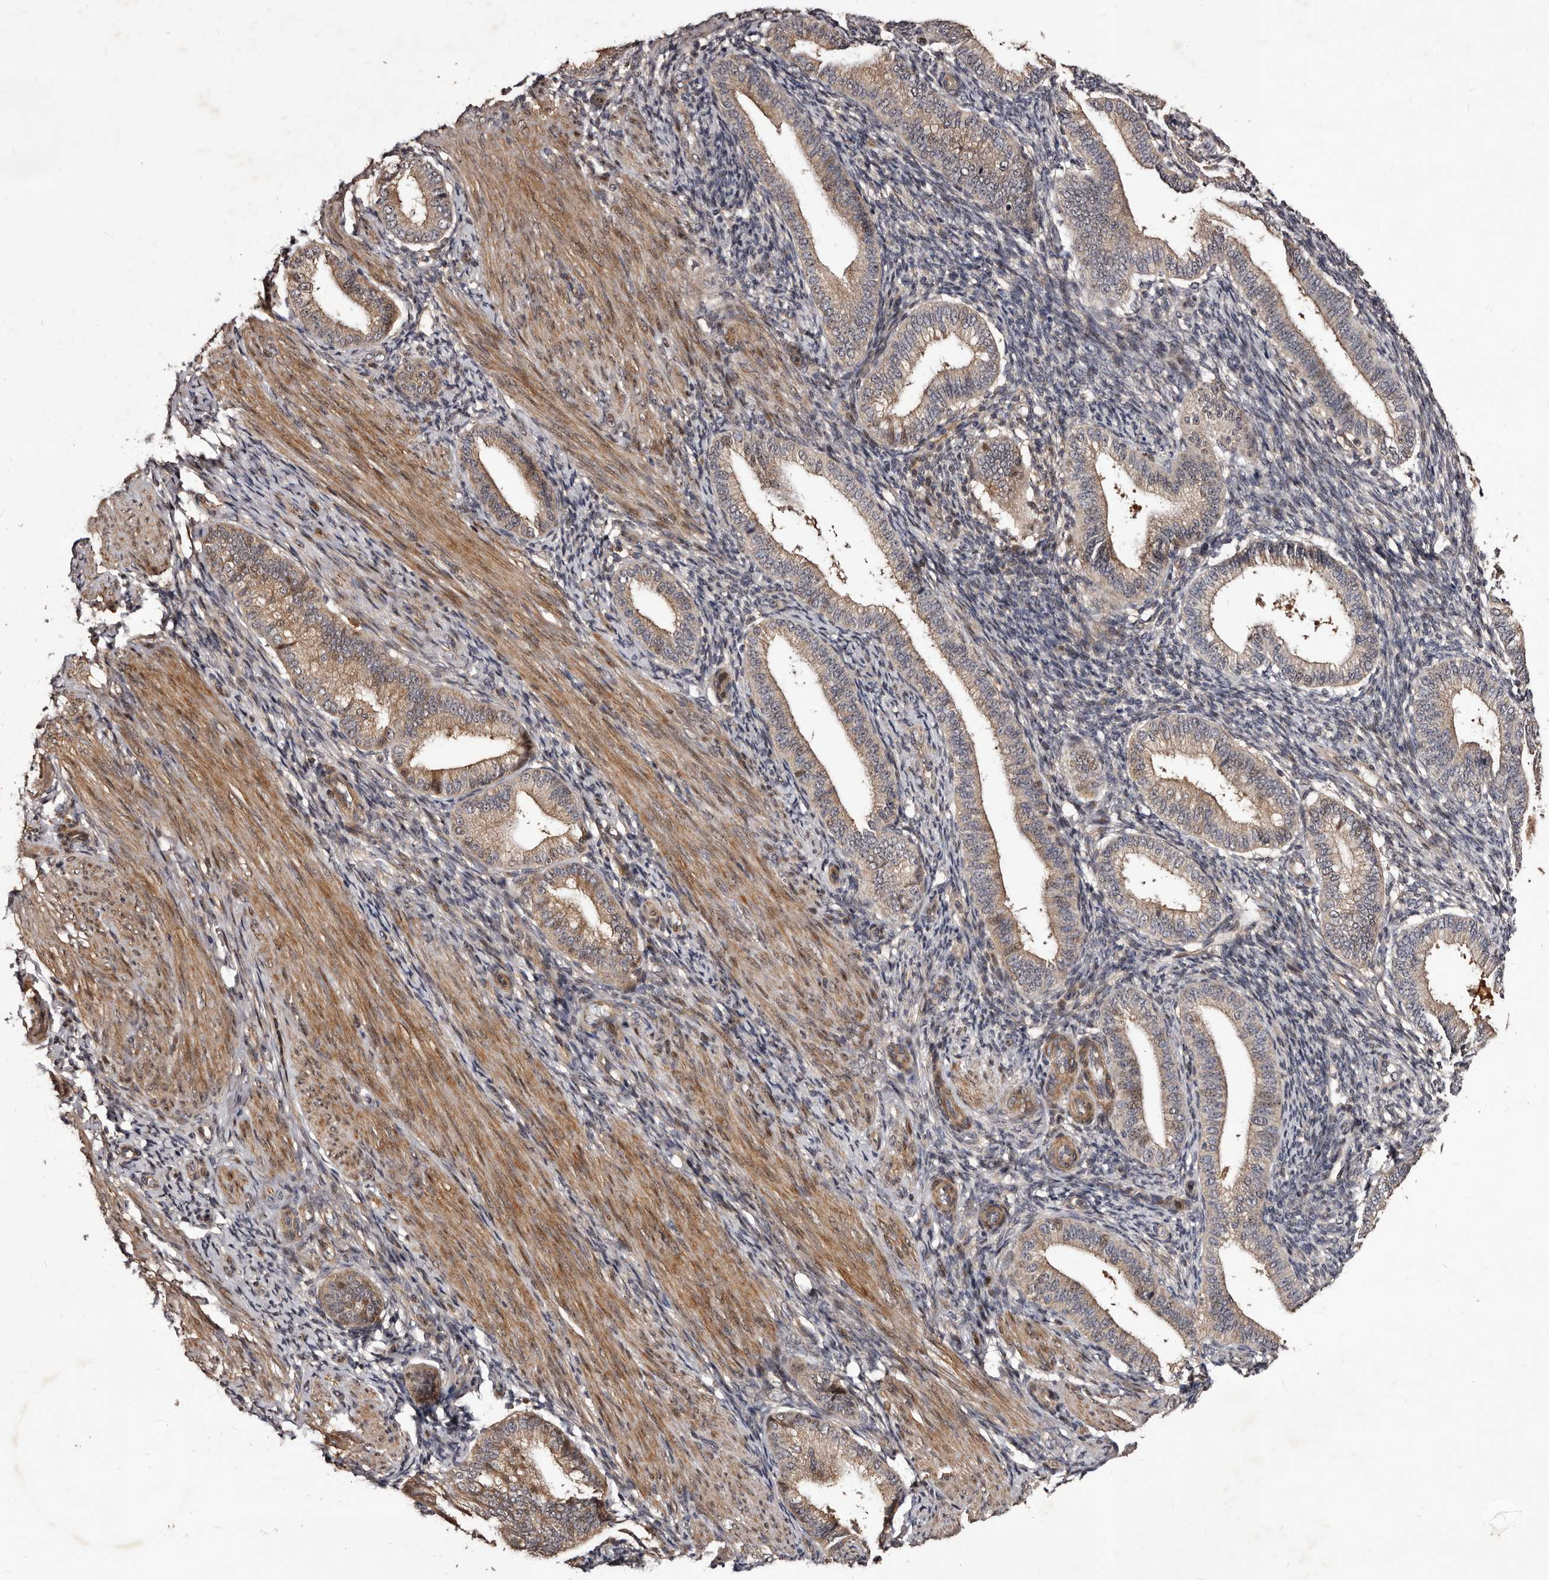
{"staining": {"intensity": "moderate", "quantity": "<25%", "location": "cytoplasmic/membranous,nuclear"}, "tissue": "endometrium", "cell_type": "Cells in endometrial stroma", "image_type": "normal", "snomed": [{"axis": "morphology", "description": "Normal tissue, NOS"}, {"axis": "topography", "description": "Endometrium"}], "caption": "Unremarkable endometrium was stained to show a protein in brown. There is low levels of moderate cytoplasmic/membranous,nuclear positivity in about <25% of cells in endometrial stroma.", "gene": "MKRN3", "patient": {"sex": "female", "age": 39}}